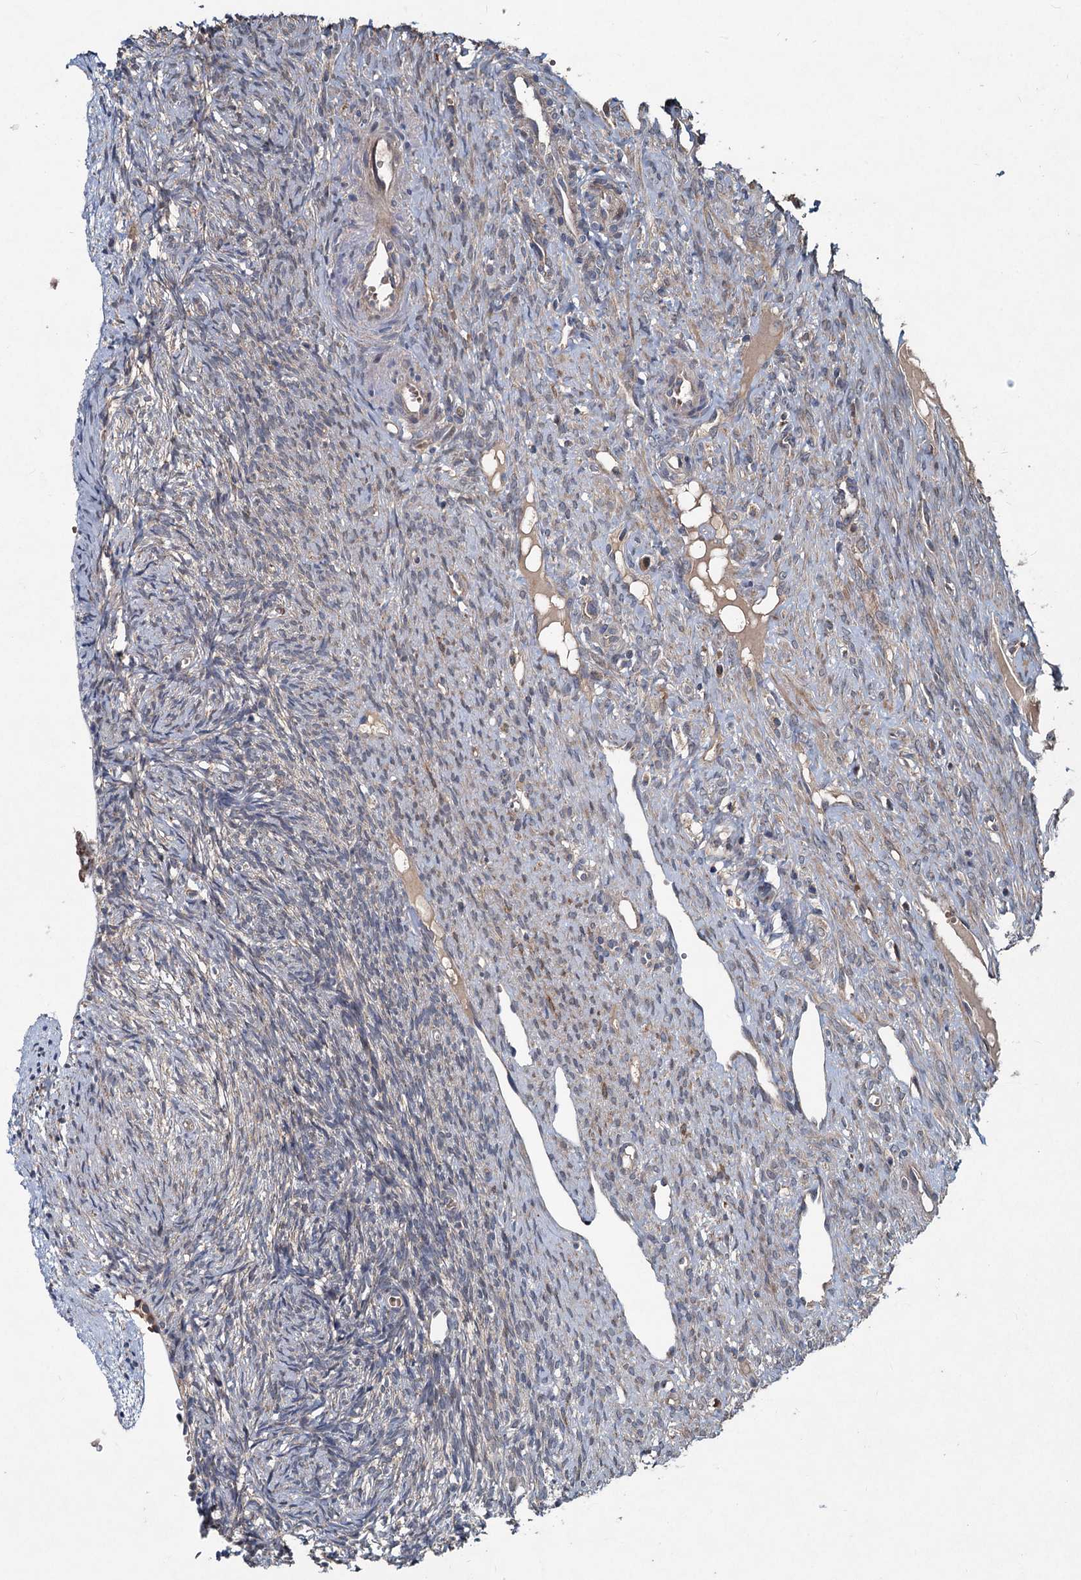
{"staining": {"intensity": "negative", "quantity": "none", "location": "none"}, "tissue": "ovary", "cell_type": "Ovarian stroma cells", "image_type": "normal", "snomed": [{"axis": "morphology", "description": "Normal tissue, NOS"}, {"axis": "topography", "description": "Ovary"}], "caption": "This image is of unremarkable ovary stained with IHC to label a protein in brown with the nuclei are counter-stained blue. There is no positivity in ovarian stroma cells.", "gene": "OTUB1", "patient": {"sex": "female", "age": 51}}